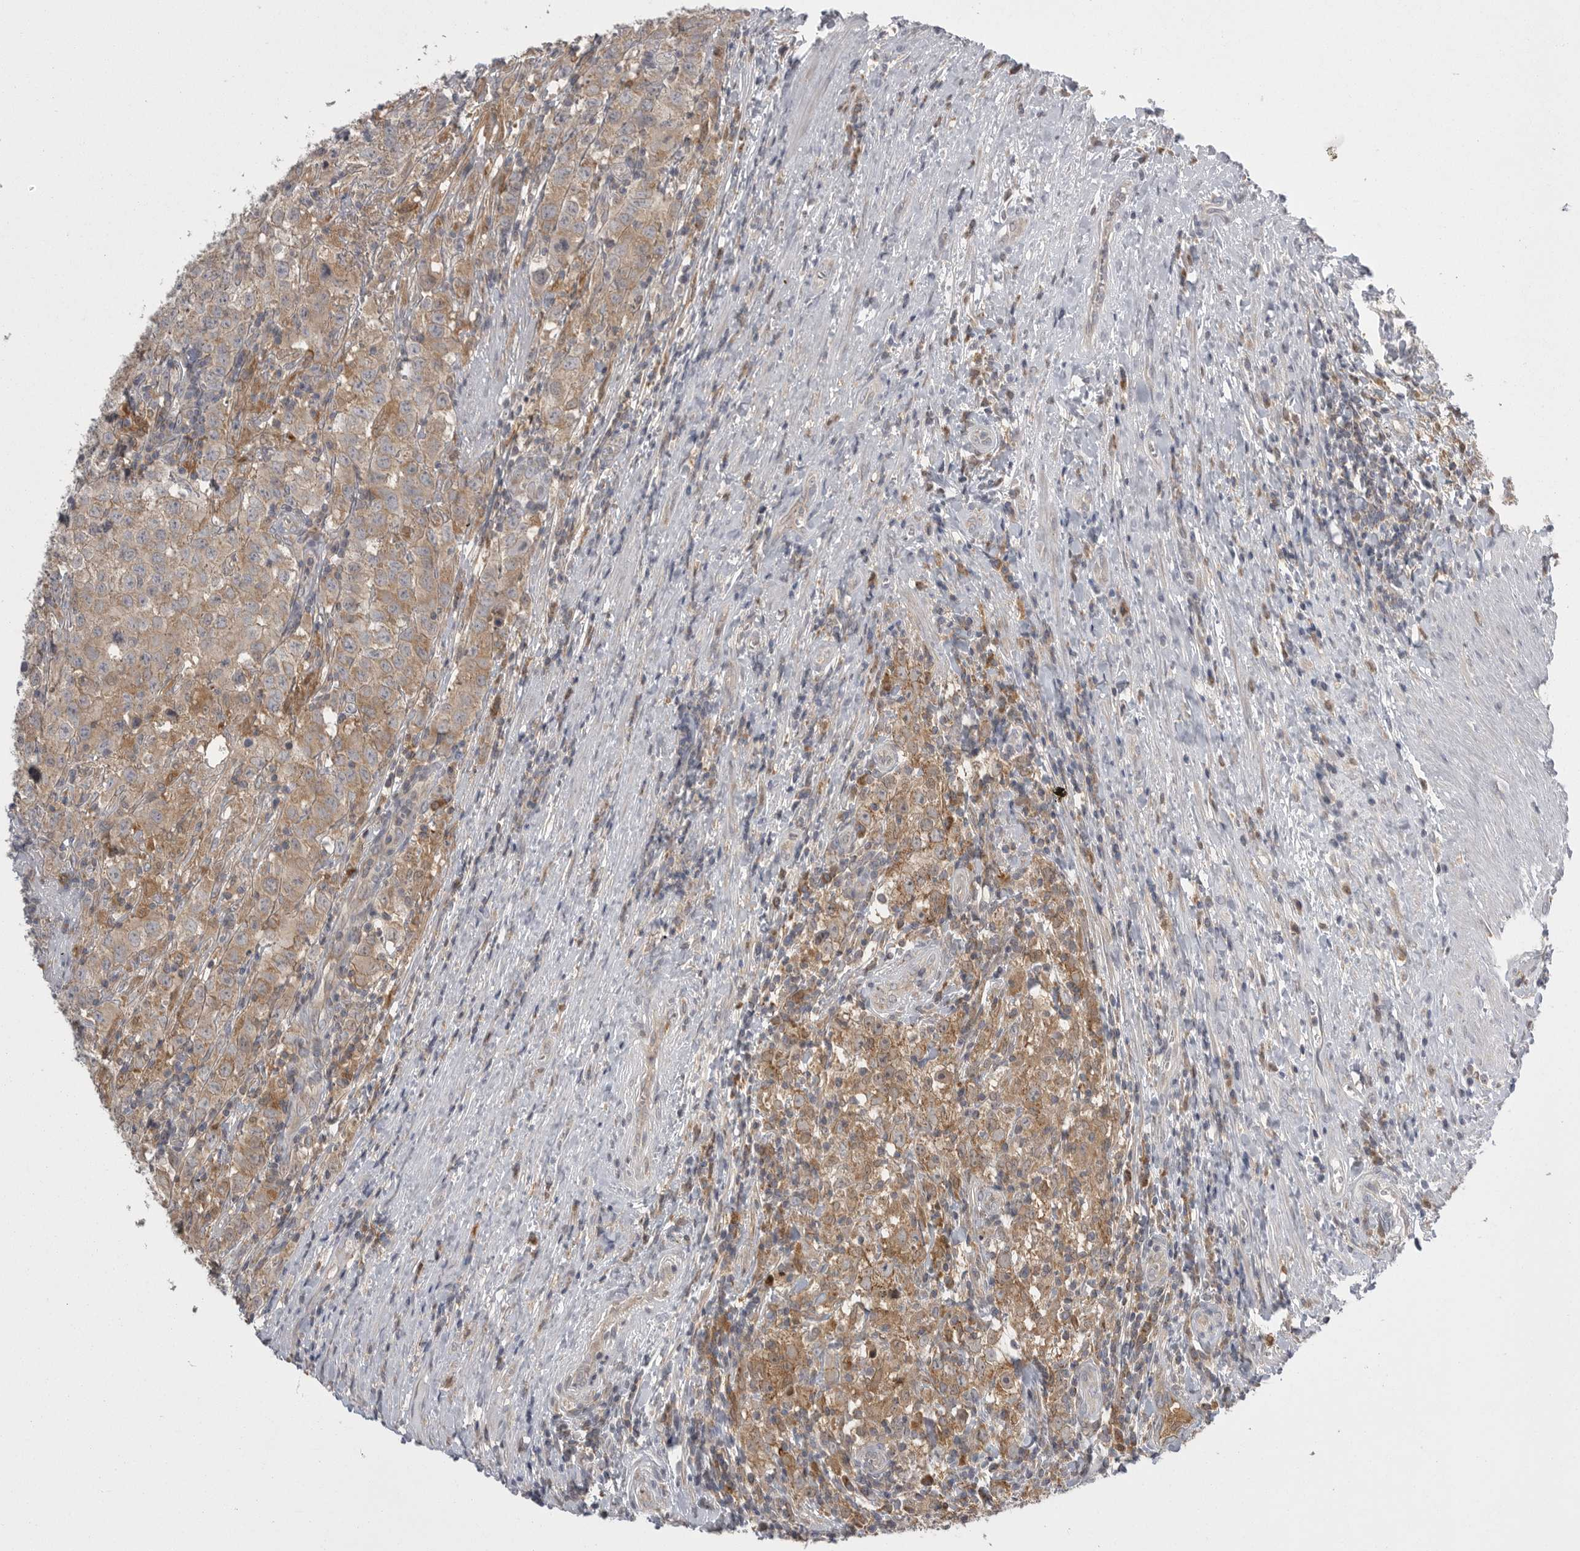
{"staining": {"intensity": "moderate", "quantity": "25%-75%", "location": "cytoplasmic/membranous"}, "tissue": "testis cancer", "cell_type": "Tumor cells", "image_type": "cancer", "snomed": [{"axis": "morphology", "description": "Seminoma, NOS"}, {"axis": "morphology", "description": "Carcinoma, Embryonal, NOS"}, {"axis": "topography", "description": "Testis"}], "caption": "Seminoma (testis) tissue shows moderate cytoplasmic/membranous staining in about 25%-75% of tumor cells, visualized by immunohistochemistry. (DAB (3,3'-diaminobenzidine) = brown stain, brightfield microscopy at high magnification).", "gene": "KYAT3", "patient": {"sex": "male", "age": 43}}